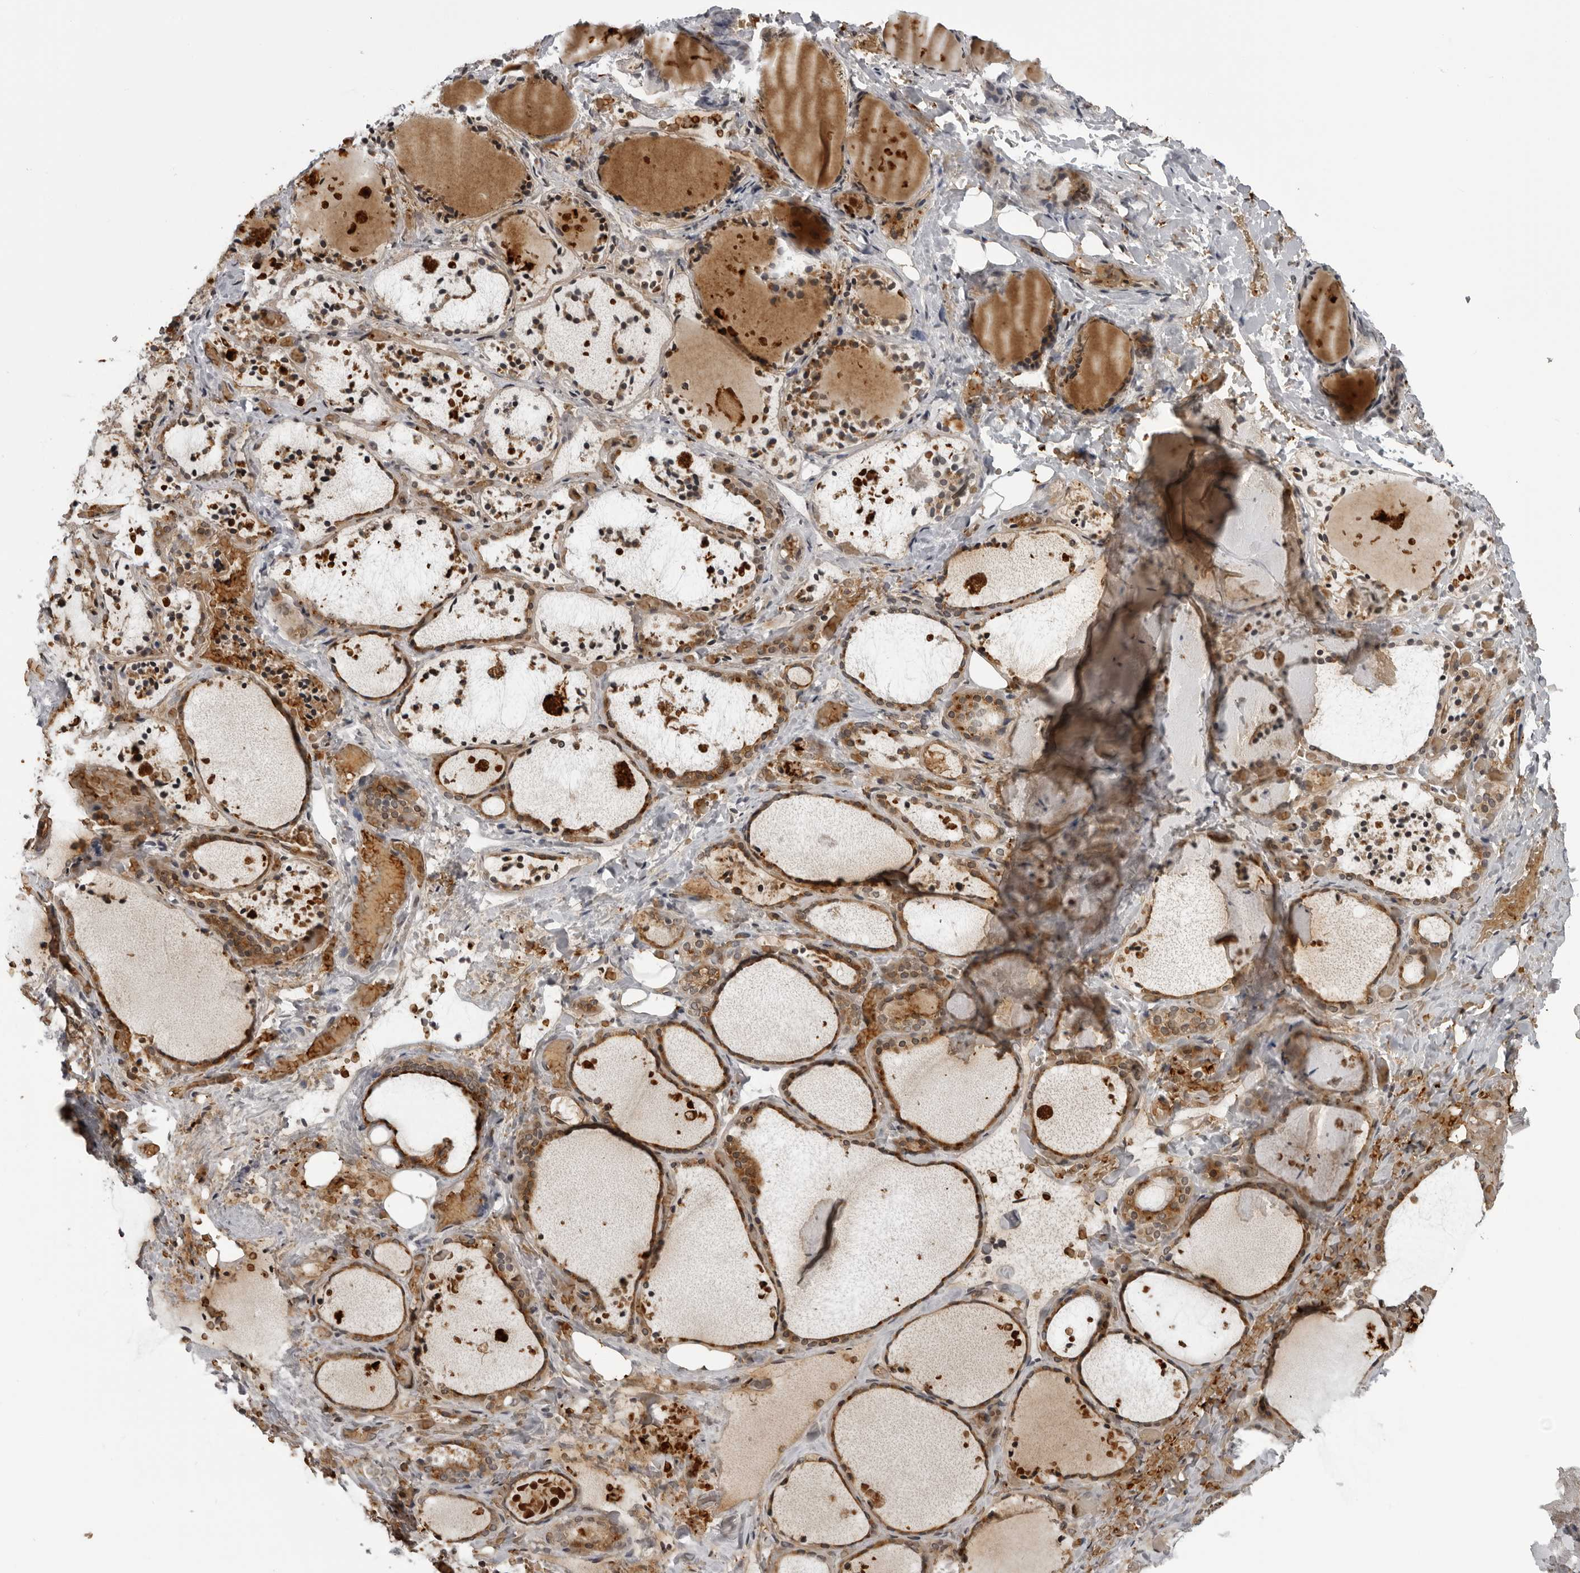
{"staining": {"intensity": "strong", "quantity": ">75%", "location": "cytoplasmic/membranous"}, "tissue": "thyroid gland", "cell_type": "Glandular cells", "image_type": "normal", "snomed": [{"axis": "morphology", "description": "Normal tissue, NOS"}, {"axis": "topography", "description": "Thyroid gland"}], "caption": "Glandular cells display high levels of strong cytoplasmic/membranous expression in about >75% of cells in benign human thyroid gland. Using DAB (3,3'-diaminobenzidine) (brown) and hematoxylin (blue) stains, captured at high magnification using brightfield microscopy.", "gene": "THOP1", "patient": {"sex": "female", "age": 44}}